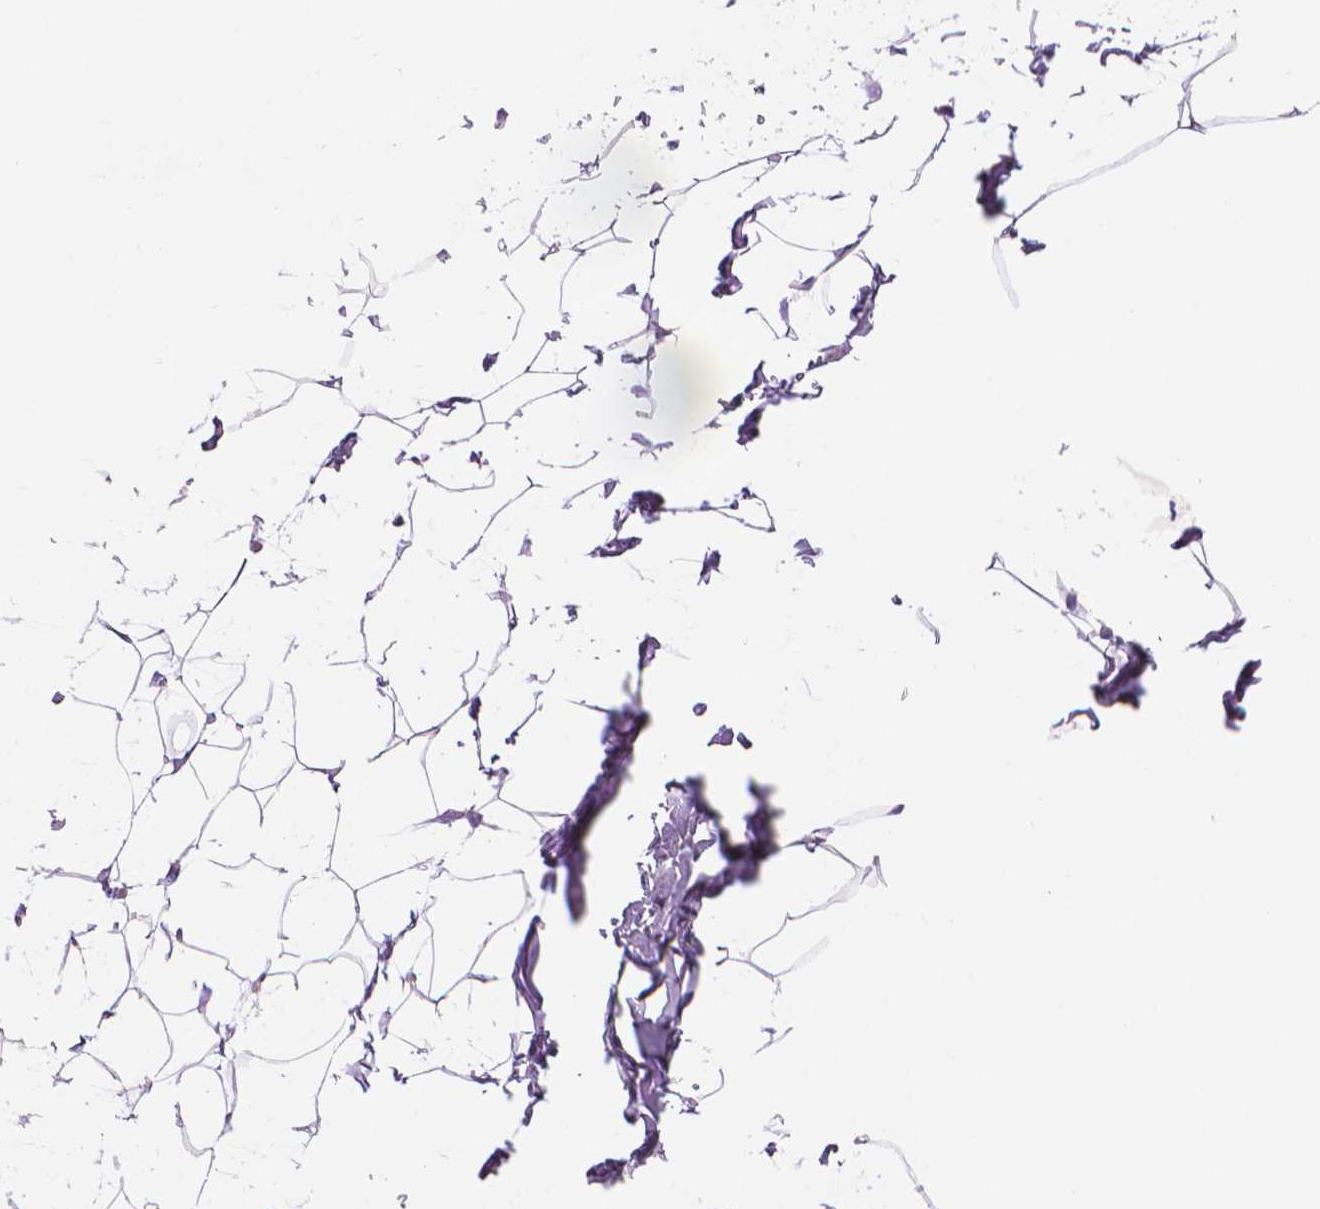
{"staining": {"intensity": "negative", "quantity": "none", "location": "none"}, "tissue": "breast", "cell_type": "Adipocytes", "image_type": "normal", "snomed": [{"axis": "morphology", "description": "Normal tissue, NOS"}, {"axis": "topography", "description": "Breast"}], "caption": "This histopathology image is of benign breast stained with IHC to label a protein in brown with the nuclei are counter-stained blue. There is no positivity in adipocytes.", "gene": "TTC29", "patient": {"sex": "female", "age": 32}}